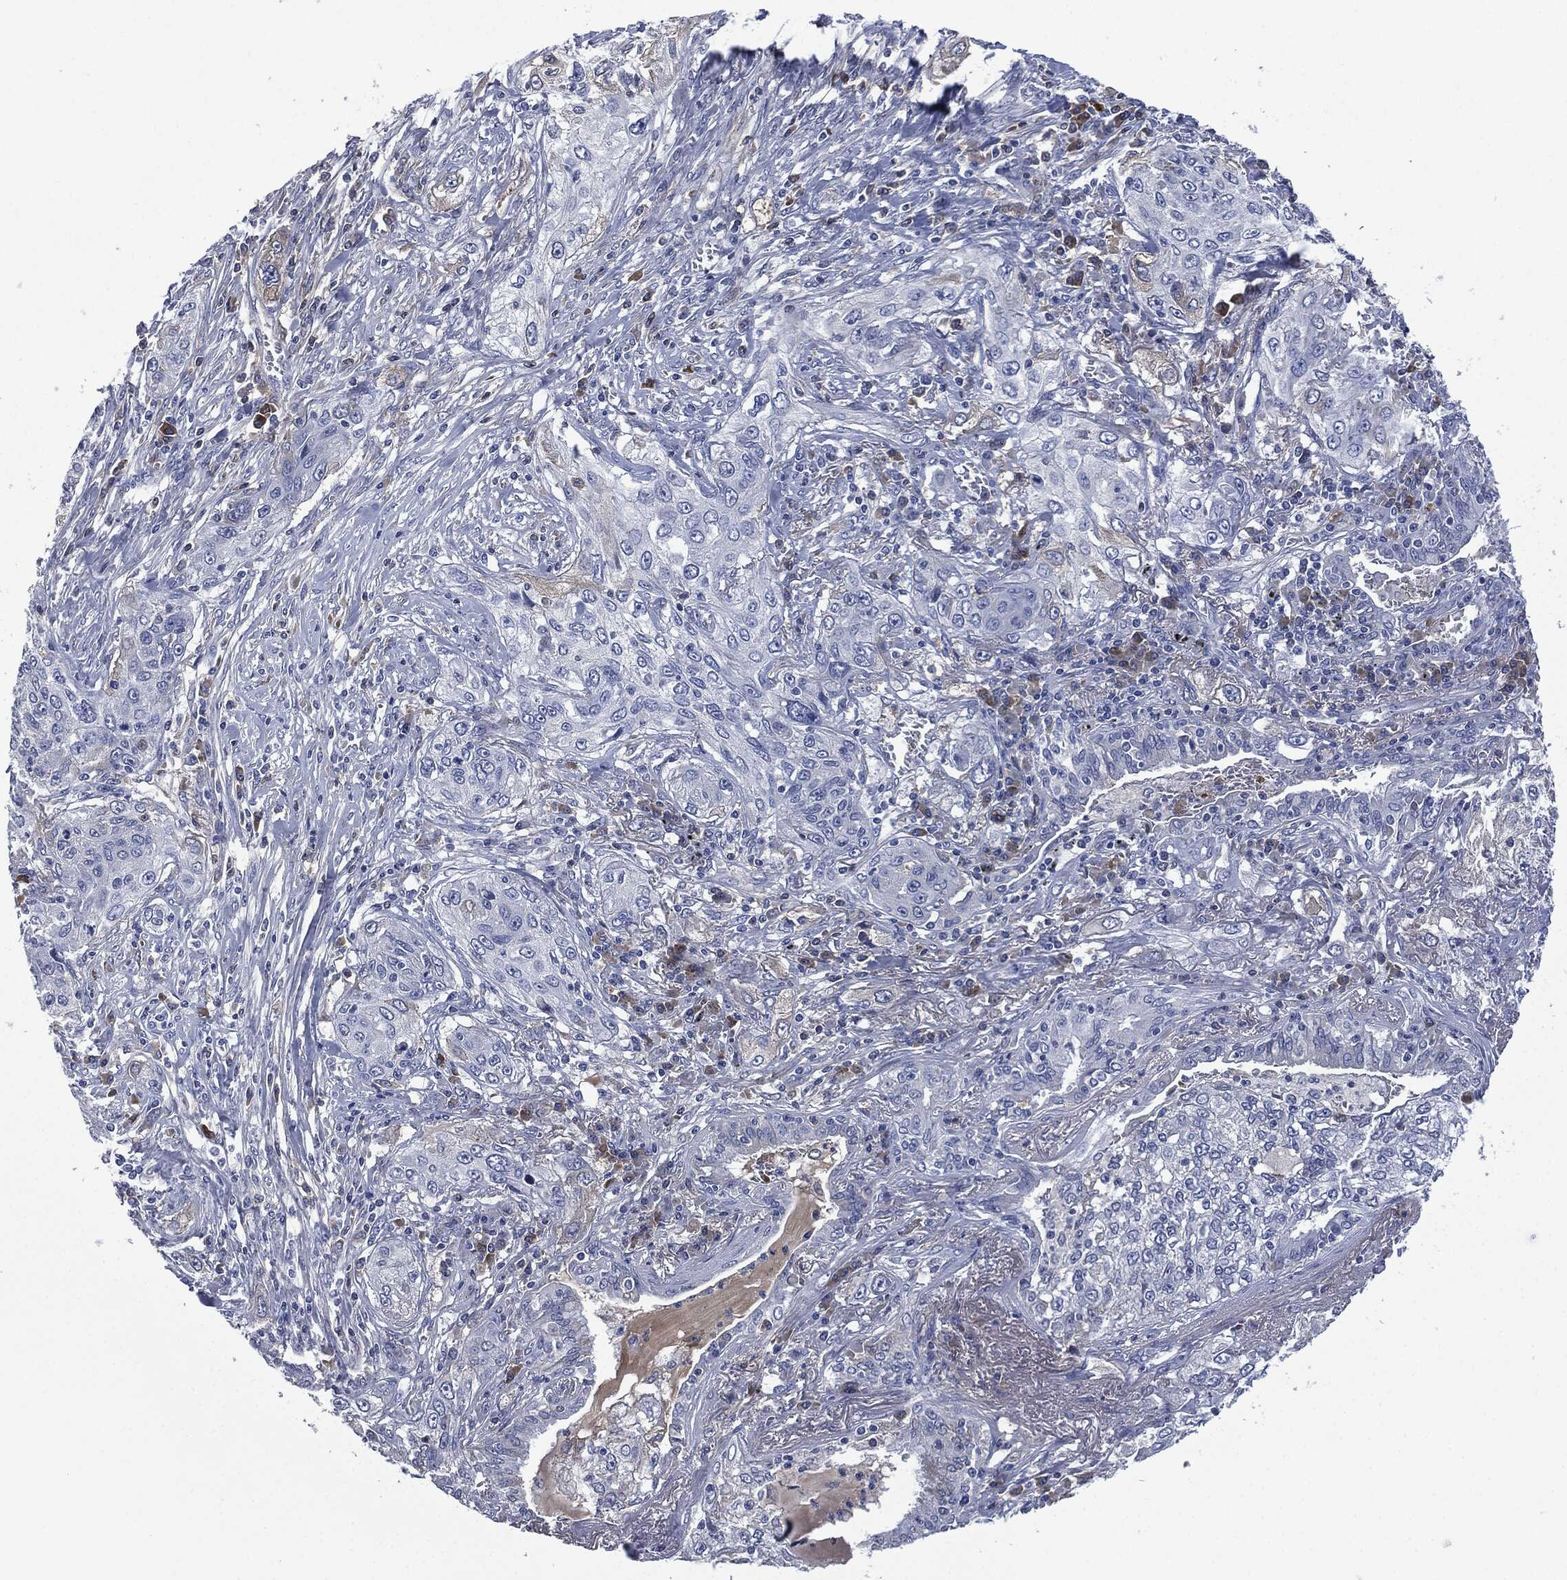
{"staining": {"intensity": "negative", "quantity": "none", "location": "none"}, "tissue": "lung cancer", "cell_type": "Tumor cells", "image_type": "cancer", "snomed": [{"axis": "morphology", "description": "Squamous cell carcinoma, NOS"}, {"axis": "topography", "description": "Lung"}], "caption": "Lung cancer was stained to show a protein in brown. There is no significant expression in tumor cells.", "gene": "SIGLEC7", "patient": {"sex": "female", "age": 69}}